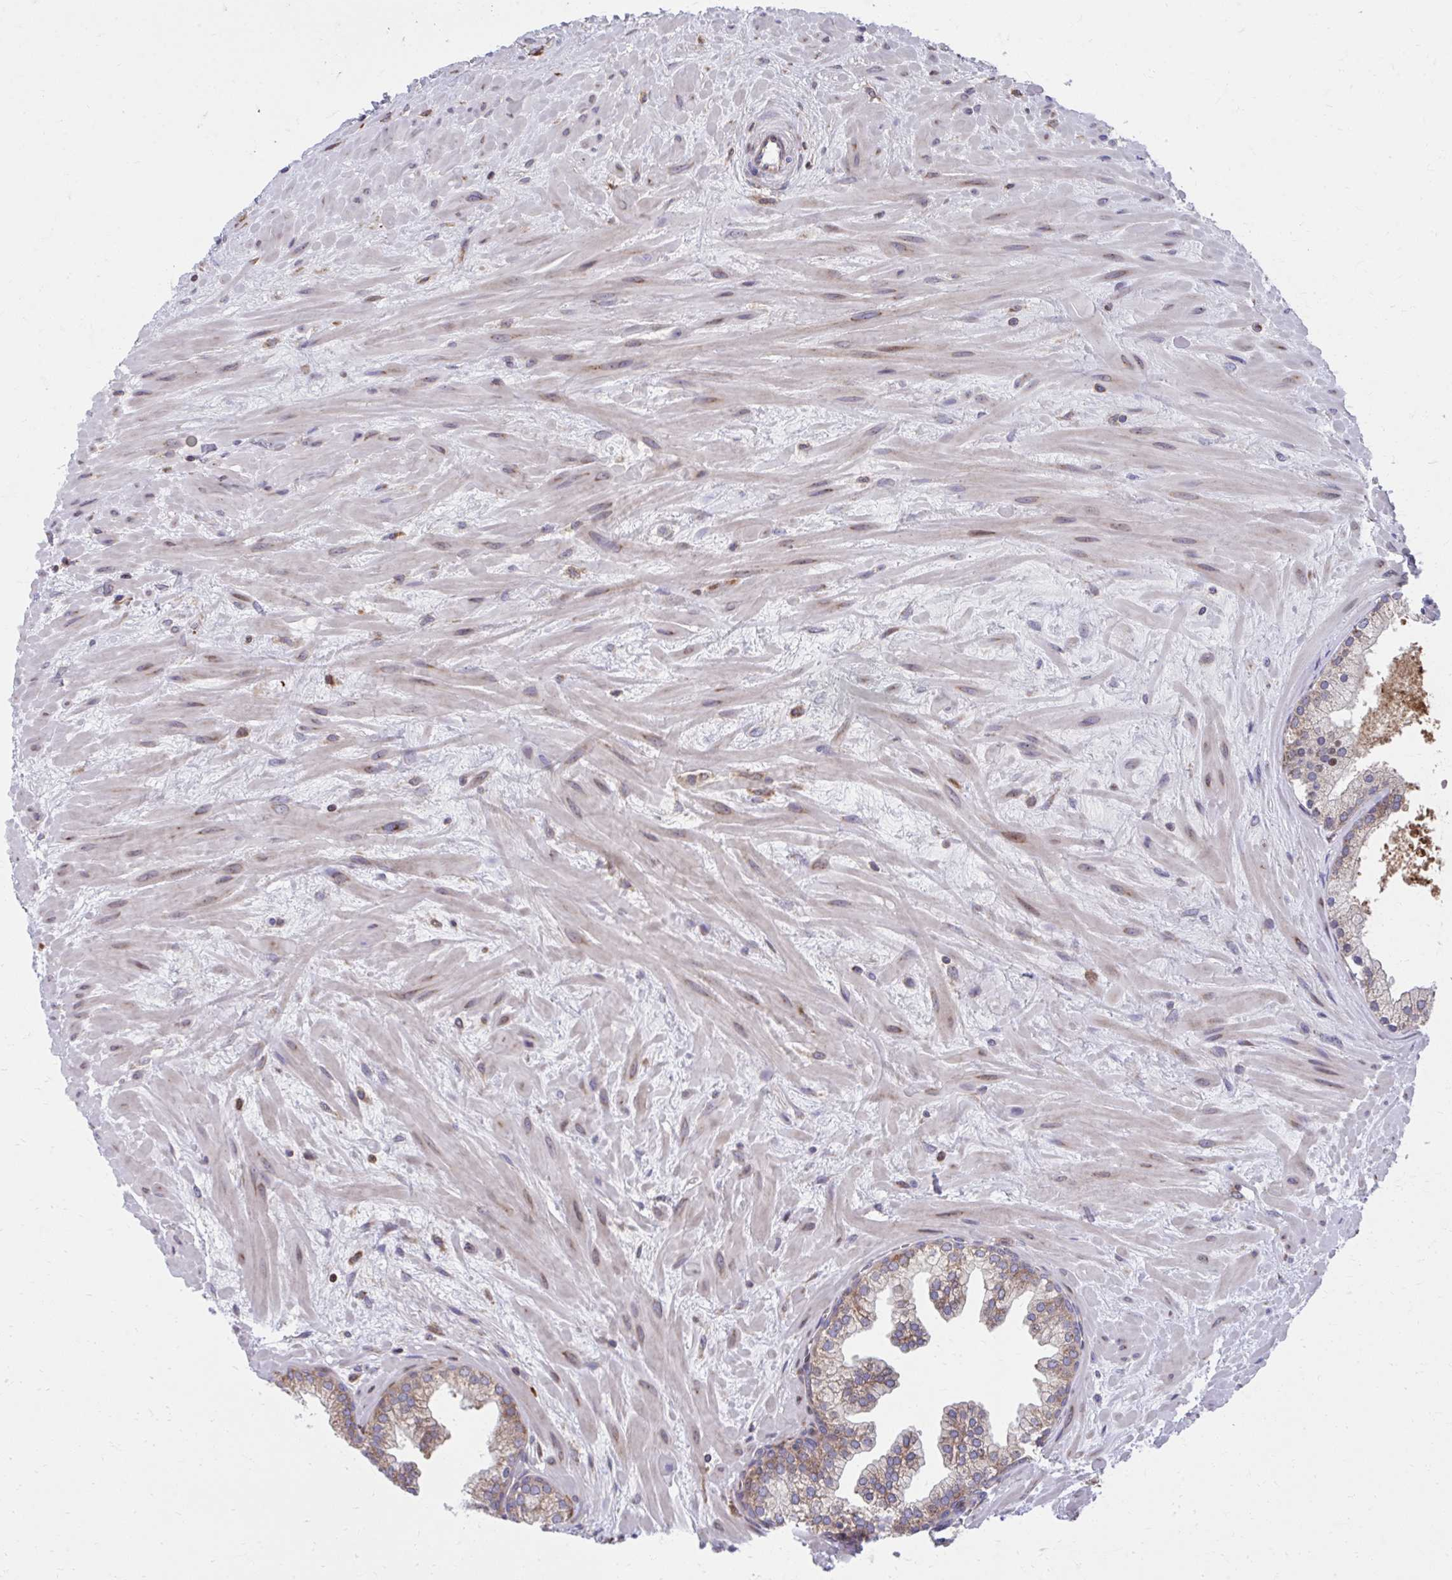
{"staining": {"intensity": "moderate", "quantity": ">75%", "location": "cytoplasmic/membranous"}, "tissue": "prostate", "cell_type": "Glandular cells", "image_type": "normal", "snomed": [{"axis": "morphology", "description": "Normal tissue, NOS"}, {"axis": "topography", "description": "Prostate"}, {"axis": "topography", "description": "Peripheral nerve tissue"}], "caption": "An immunohistochemistry (IHC) photomicrograph of unremarkable tissue is shown. Protein staining in brown shows moderate cytoplasmic/membranous positivity in prostate within glandular cells. Nuclei are stained in blue.", "gene": "ZNF778", "patient": {"sex": "male", "age": 61}}